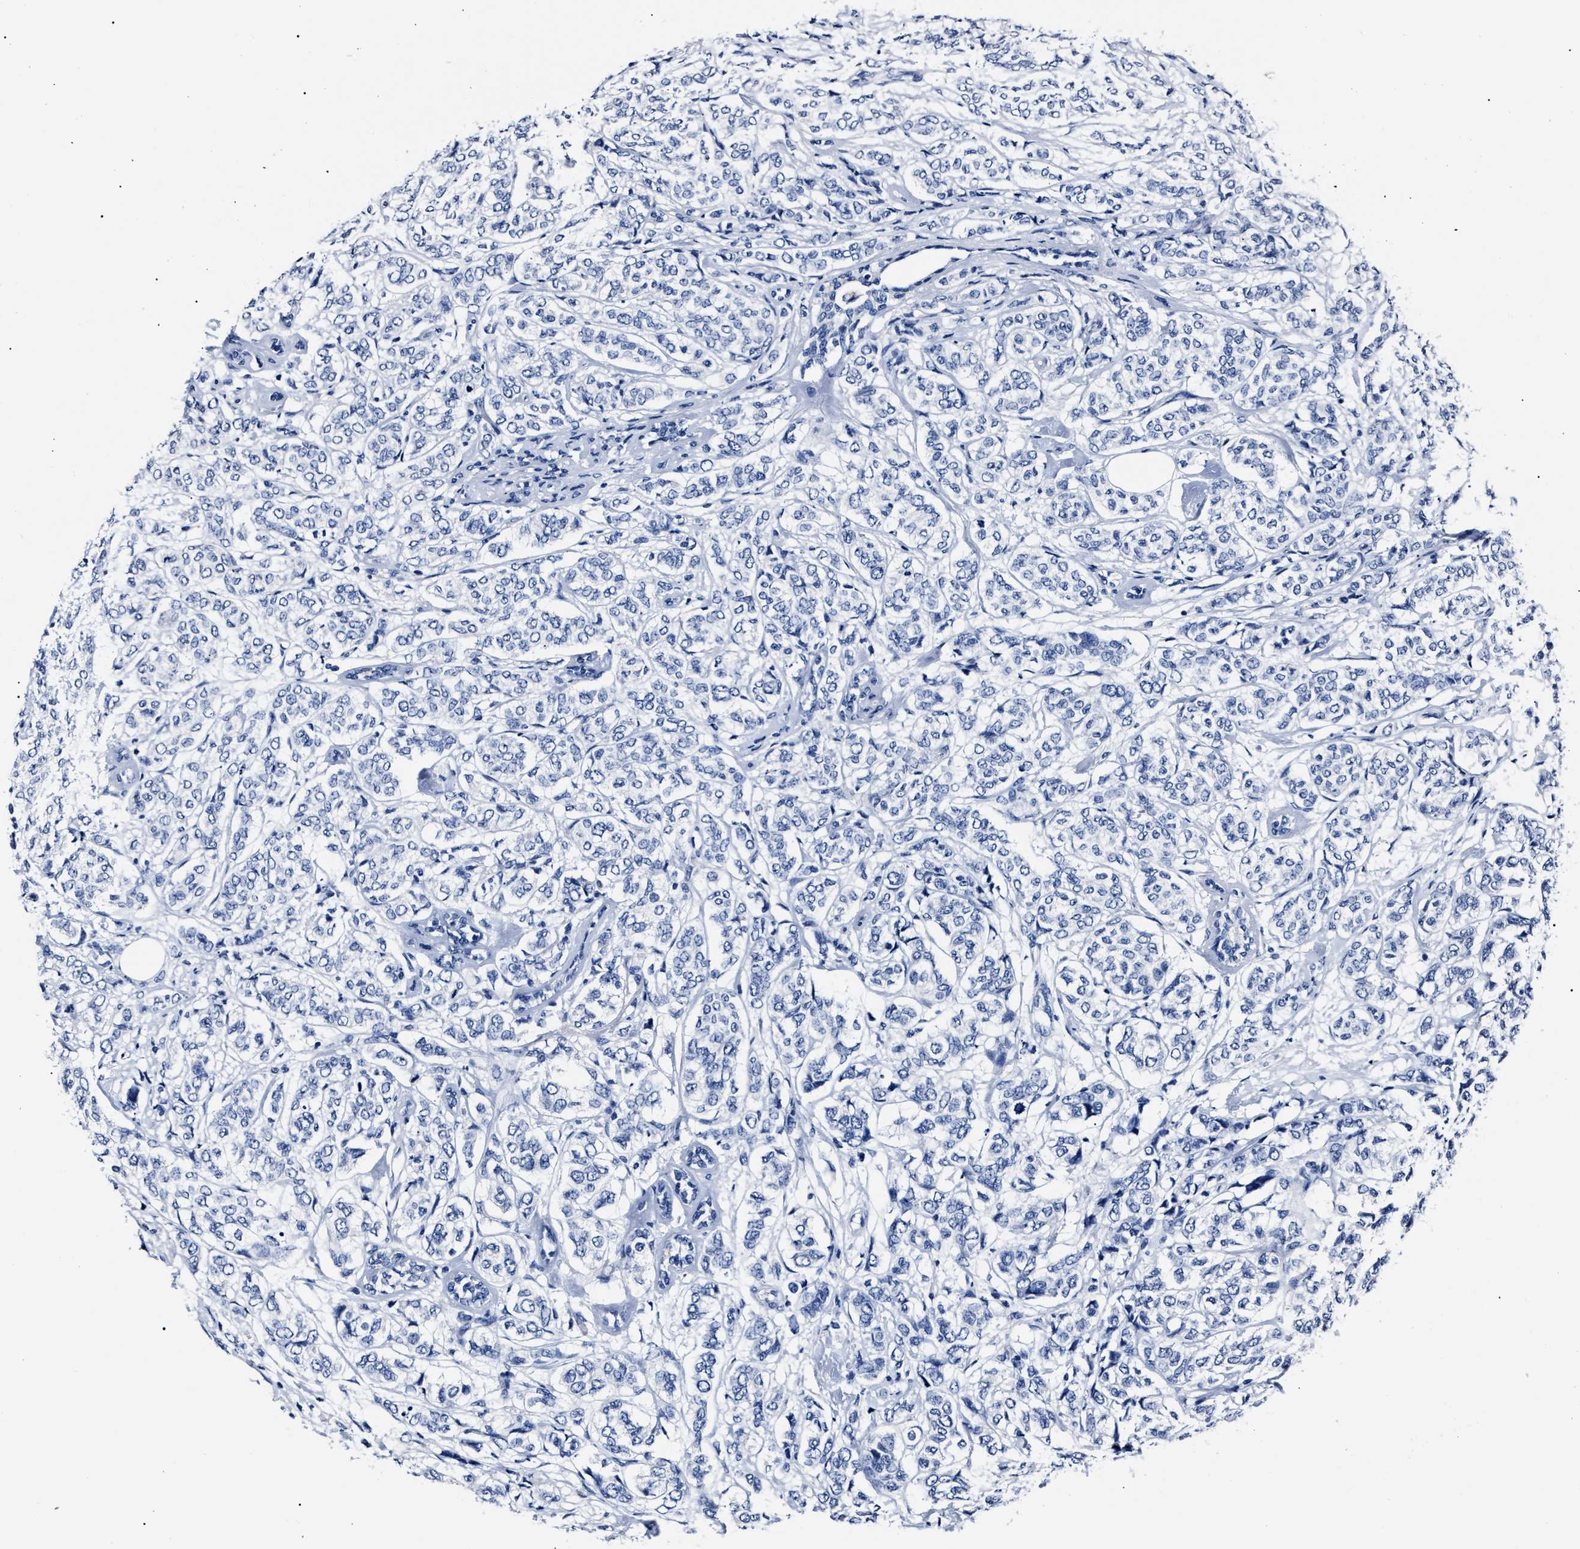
{"staining": {"intensity": "negative", "quantity": "none", "location": "none"}, "tissue": "breast cancer", "cell_type": "Tumor cells", "image_type": "cancer", "snomed": [{"axis": "morphology", "description": "Lobular carcinoma"}, {"axis": "topography", "description": "Breast"}], "caption": "Tumor cells show no significant protein staining in breast lobular carcinoma. Brightfield microscopy of immunohistochemistry stained with DAB (3,3'-diaminobenzidine) (brown) and hematoxylin (blue), captured at high magnification.", "gene": "ALPG", "patient": {"sex": "female", "age": 60}}